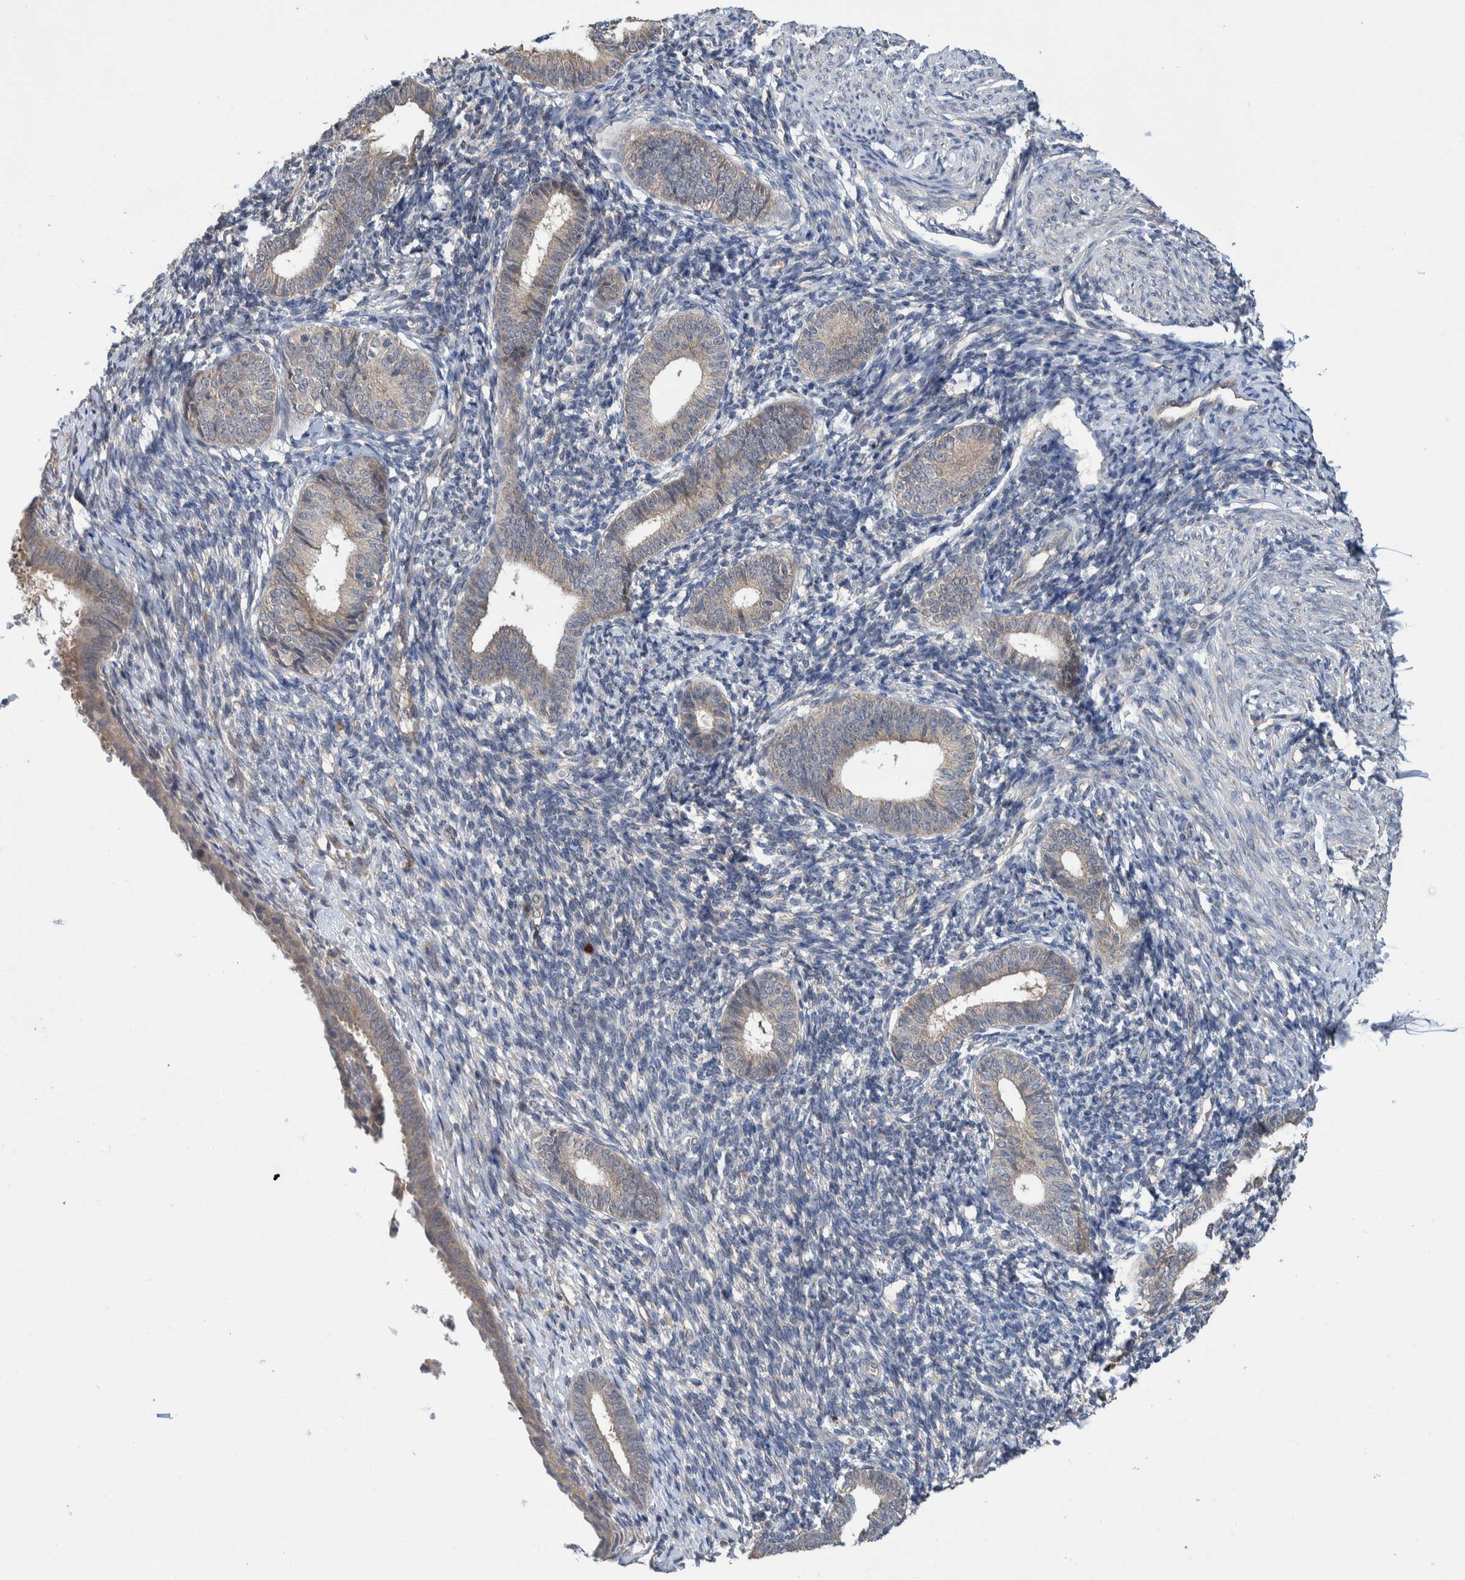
{"staining": {"intensity": "negative", "quantity": "none", "location": "none"}, "tissue": "endometrium", "cell_type": "Cells in endometrial stroma", "image_type": "normal", "snomed": [{"axis": "morphology", "description": "Normal tissue, NOS"}, {"axis": "morphology", "description": "Adenocarcinoma, NOS"}, {"axis": "topography", "description": "Endometrium"}], "caption": "IHC micrograph of unremarkable human endometrium stained for a protein (brown), which demonstrates no expression in cells in endometrial stroma.", "gene": "PLPBP", "patient": {"sex": "female", "age": 57}}